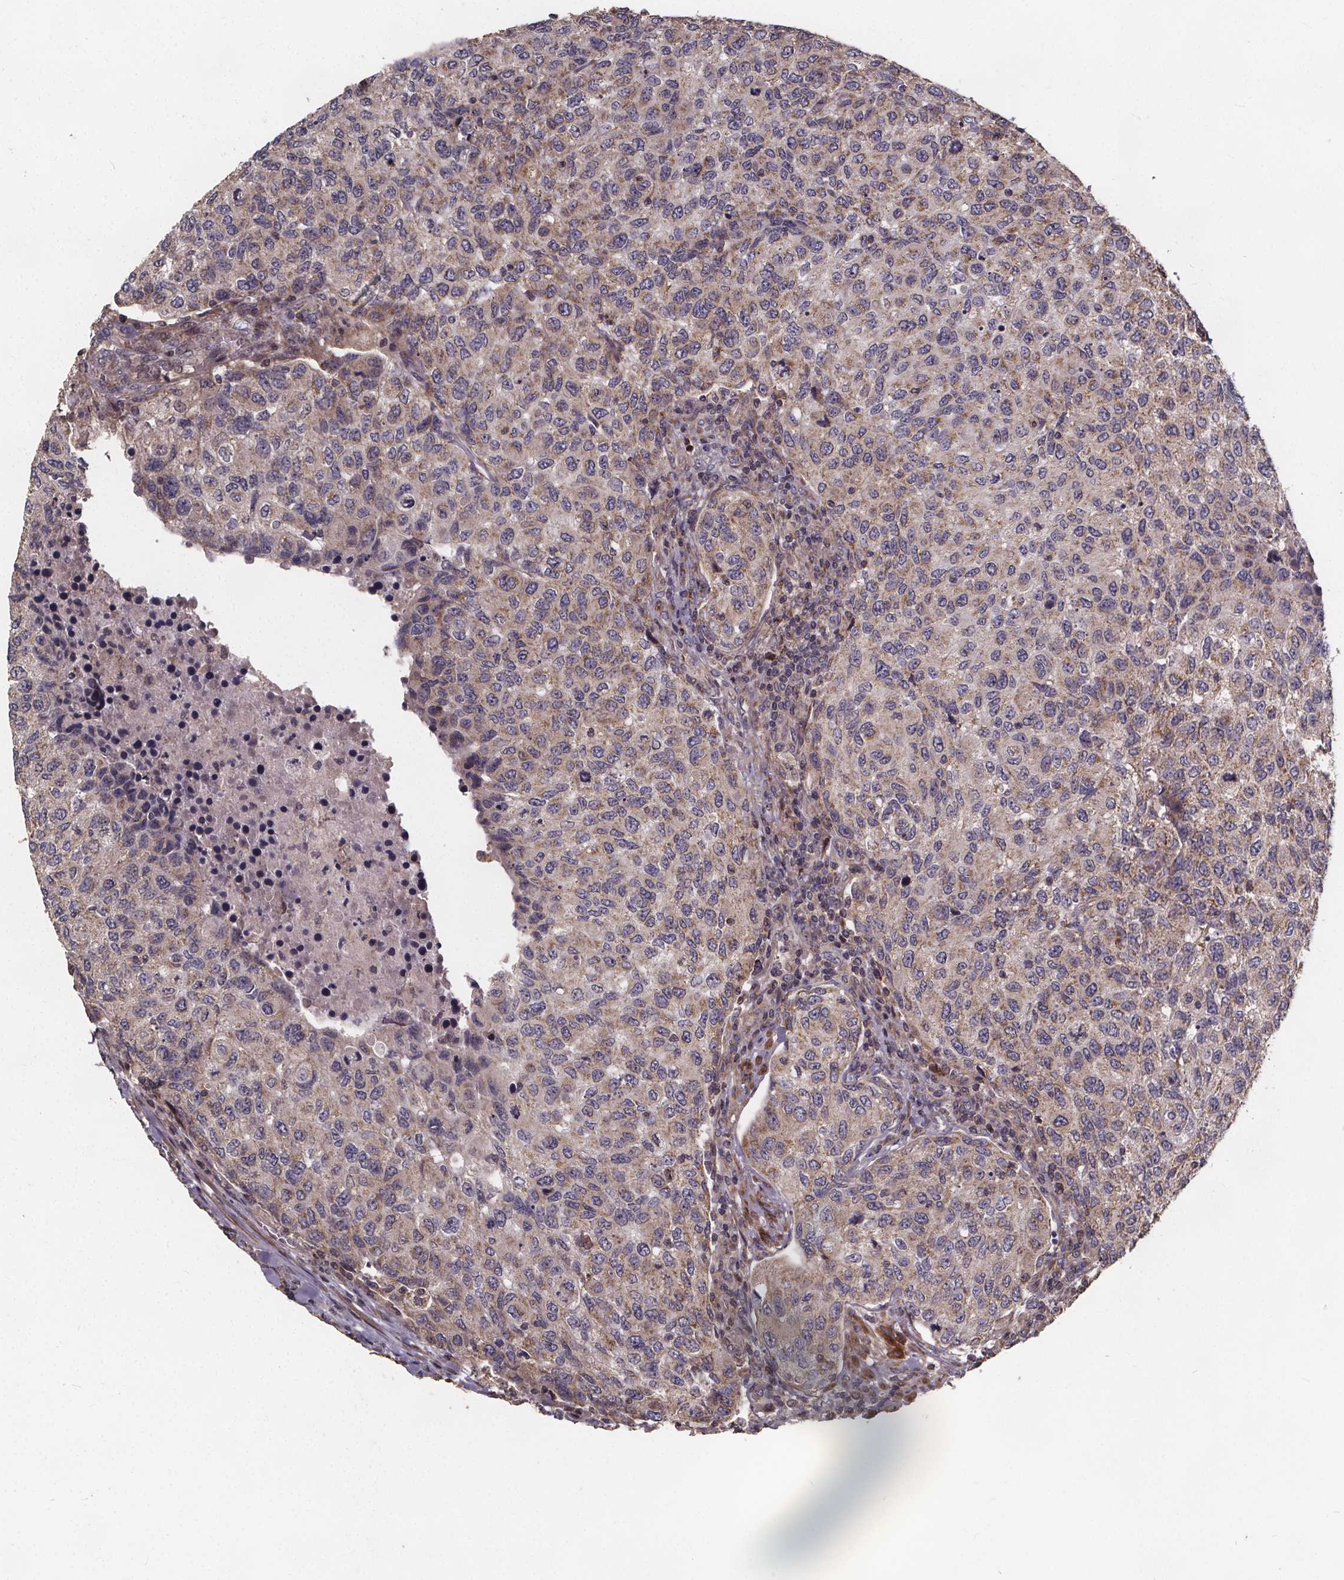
{"staining": {"intensity": "moderate", "quantity": "25%-75%", "location": "cytoplasmic/membranous"}, "tissue": "urothelial cancer", "cell_type": "Tumor cells", "image_type": "cancer", "snomed": [{"axis": "morphology", "description": "Urothelial carcinoma, High grade"}, {"axis": "topography", "description": "Urinary bladder"}], "caption": "DAB (3,3'-diaminobenzidine) immunohistochemical staining of urothelial cancer displays moderate cytoplasmic/membranous protein positivity in approximately 25%-75% of tumor cells.", "gene": "YME1L1", "patient": {"sex": "female", "age": 78}}